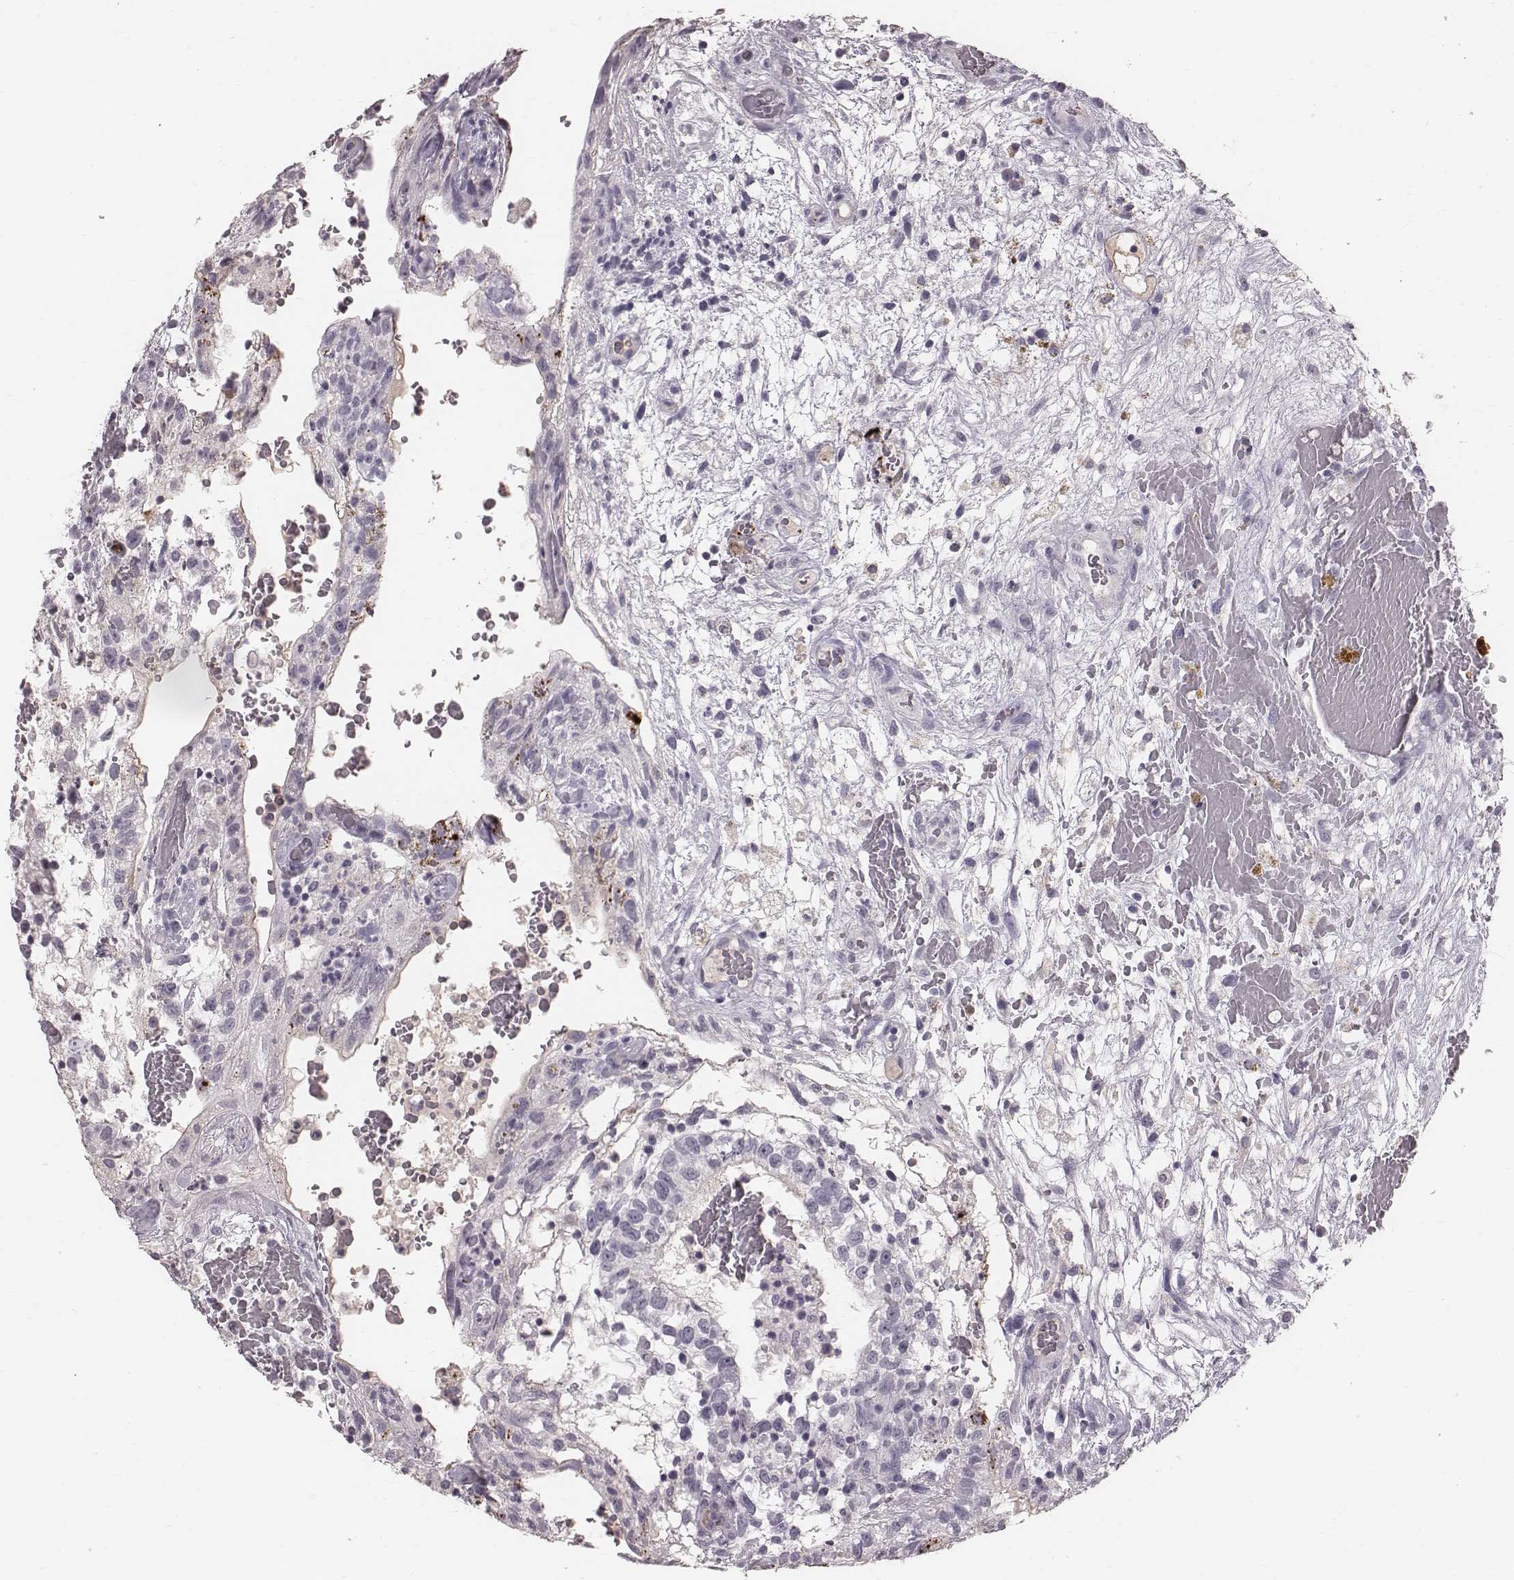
{"staining": {"intensity": "negative", "quantity": "none", "location": "none"}, "tissue": "testis cancer", "cell_type": "Tumor cells", "image_type": "cancer", "snomed": [{"axis": "morphology", "description": "Normal tissue, NOS"}, {"axis": "morphology", "description": "Carcinoma, Embryonal, NOS"}, {"axis": "topography", "description": "Testis"}], "caption": "IHC micrograph of neoplastic tissue: testis embryonal carcinoma stained with DAB (3,3'-diaminobenzidine) reveals no significant protein expression in tumor cells.", "gene": "CFTR", "patient": {"sex": "male", "age": 32}}